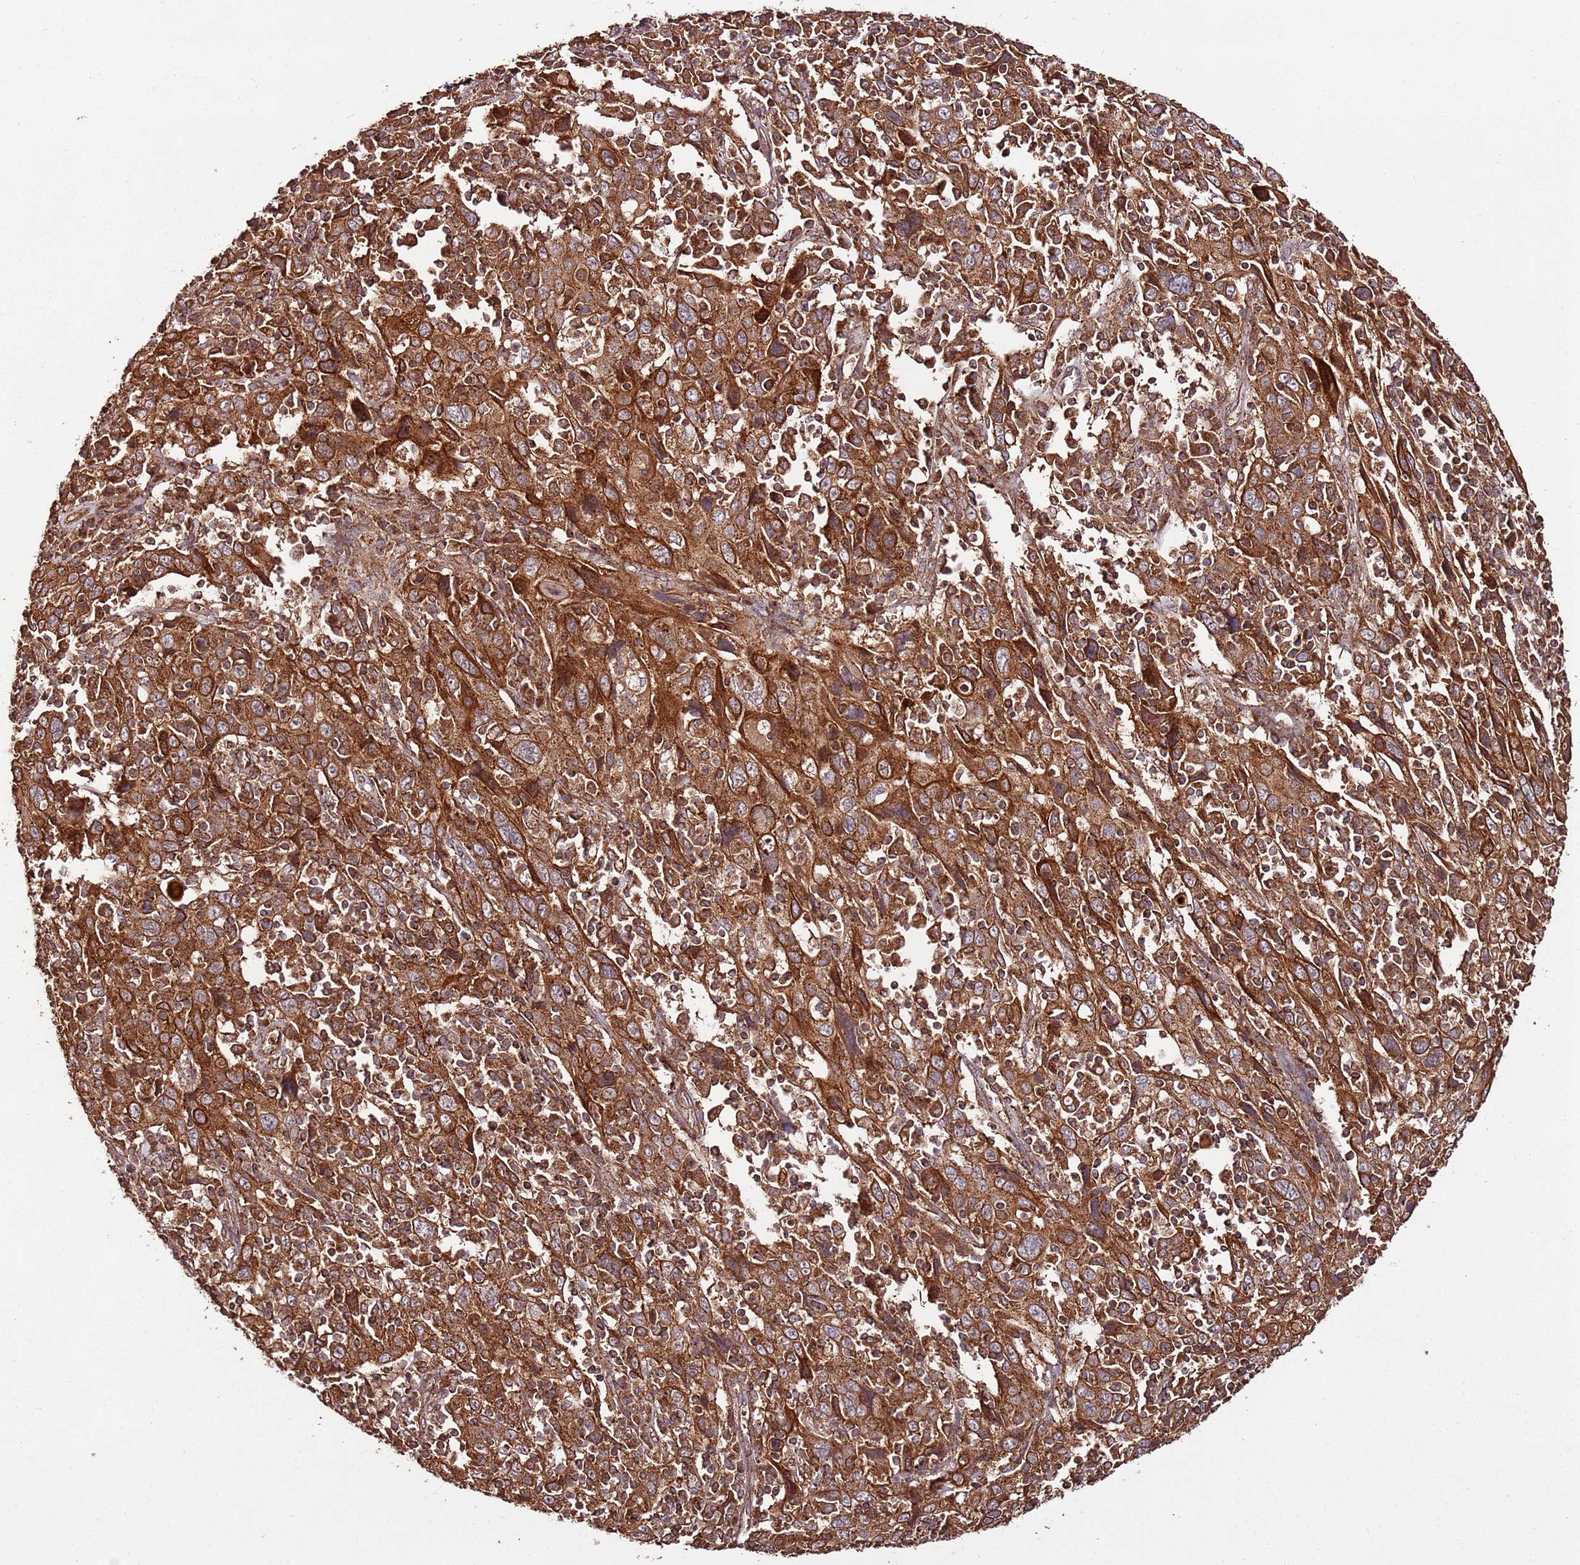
{"staining": {"intensity": "strong", "quantity": ">75%", "location": "cytoplasmic/membranous"}, "tissue": "cervical cancer", "cell_type": "Tumor cells", "image_type": "cancer", "snomed": [{"axis": "morphology", "description": "Squamous cell carcinoma, NOS"}, {"axis": "topography", "description": "Cervix"}], "caption": "A histopathology image of cervical cancer (squamous cell carcinoma) stained for a protein reveals strong cytoplasmic/membranous brown staining in tumor cells.", "gene": "FAM186A", "patient": {"sex": "female", "age": 46}}